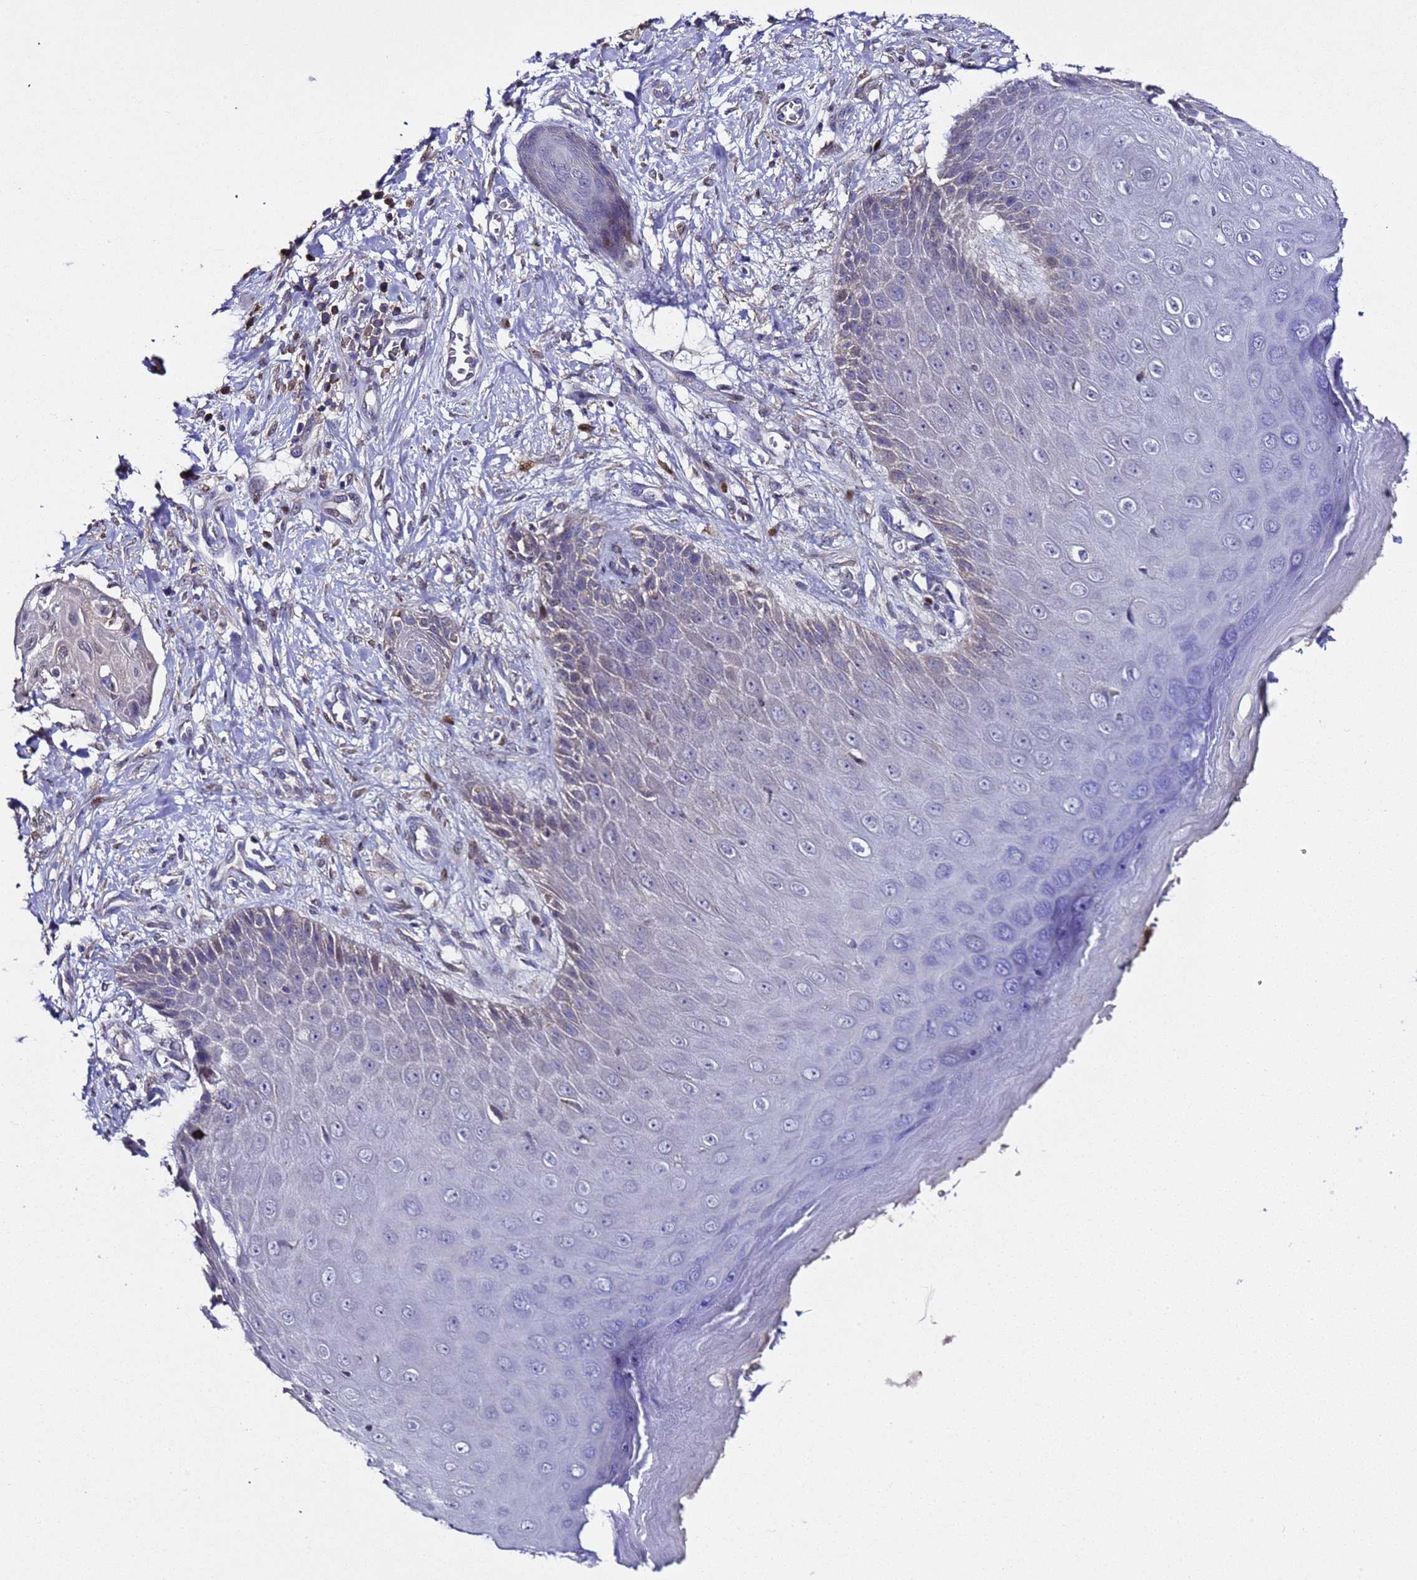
{"staining": {"intensity": "negative", "quantity": "none", "location": "none"}, "tissue": "skin cancer", "cell_type": "Tumor cells", "image_type": "cancer", "snomed": [{"axis": "morphology", "description": "Squamous cell carcinoma, NOS"}, {"axis": "topography", "description": "Skin"}, {"axis": "topography", "description": "Vulva"}], "caption": "DAB immunohistochemical staining of squamous cell carcinoma (skin) demonstrates no significant staining in tumor cells. (Stains: DAB IHC with hematoxylin counter stain, Microscopy: brightfield microscopy at high magnification).", "gene": "ALG3", "patient": {"sex": "female", "age": 85}}